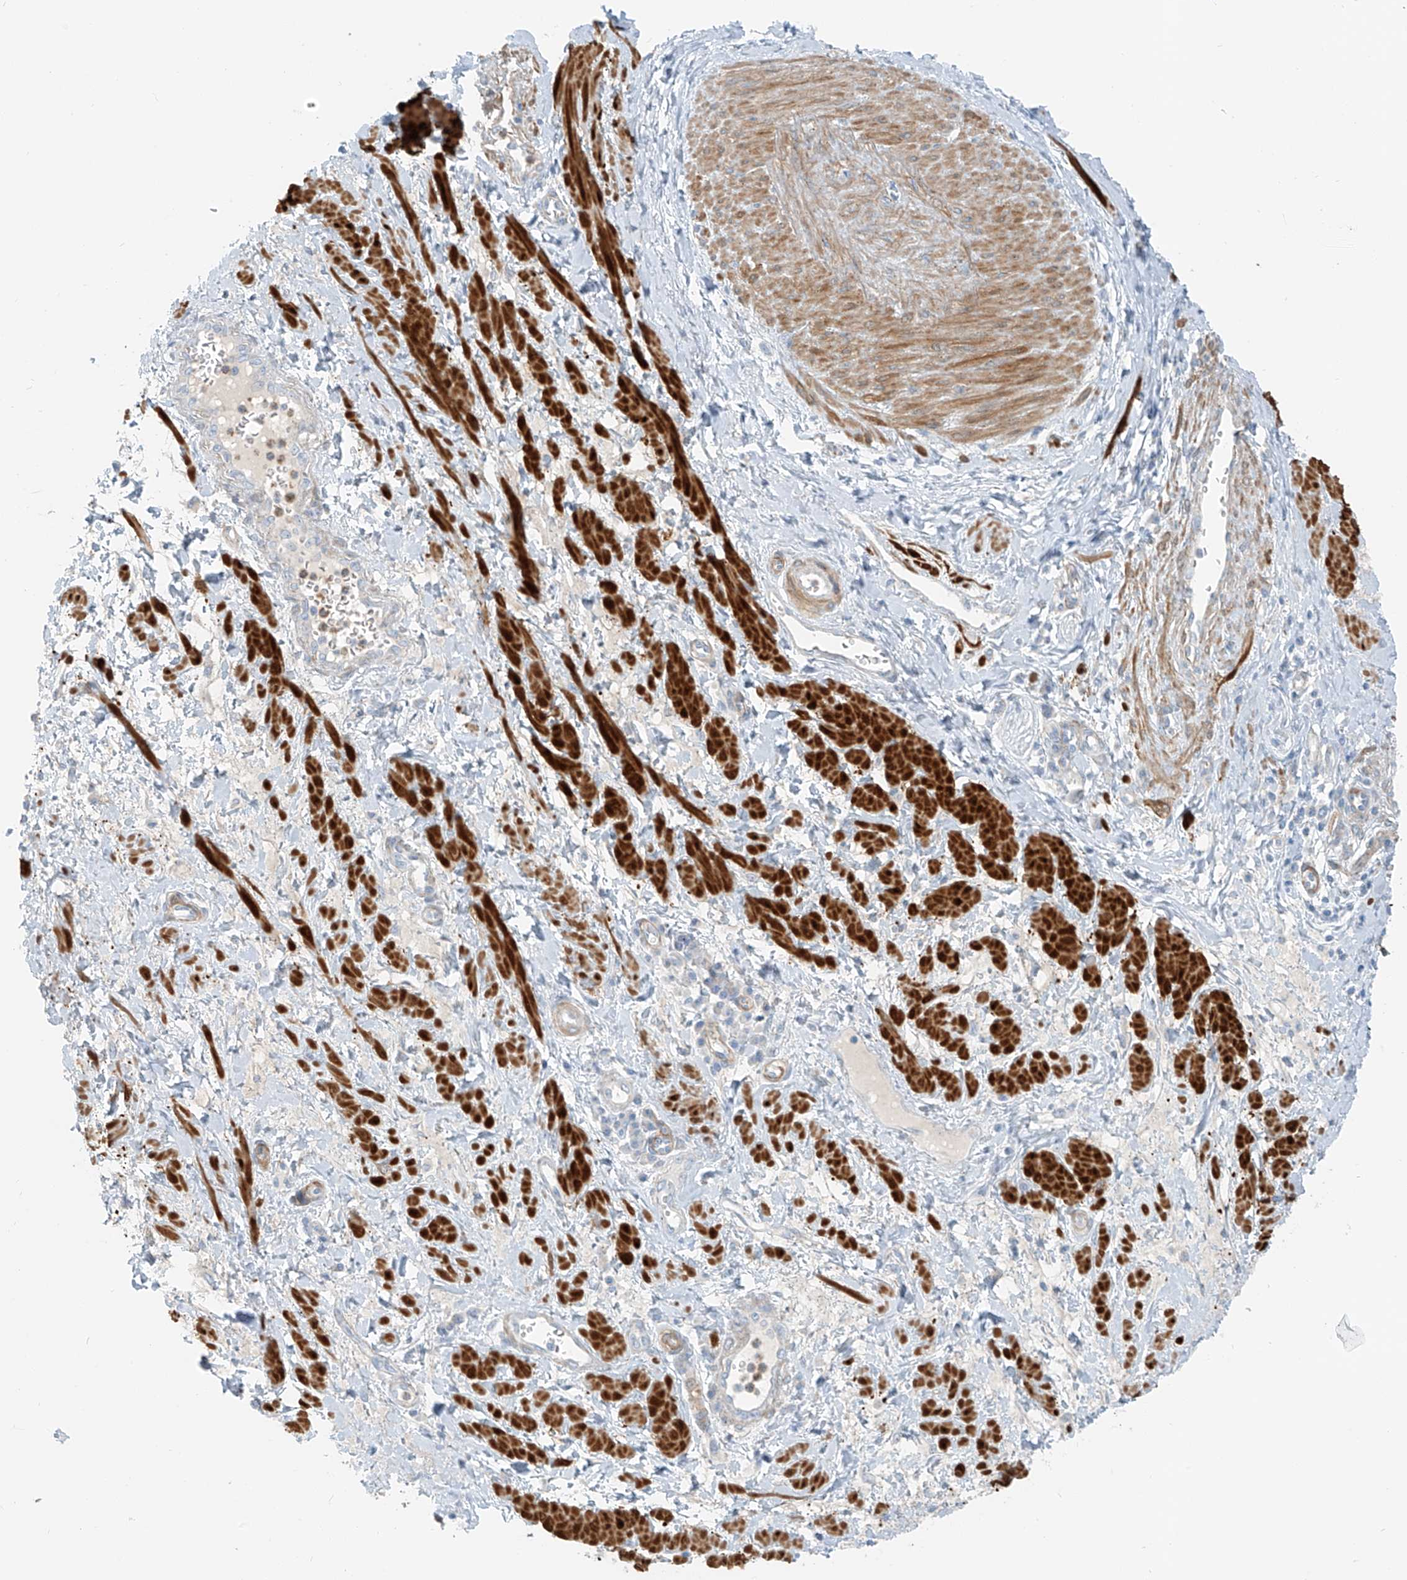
{"staining": {"intensity": "negative", "quantity": "none", "location": "none"}, "tissue": "cervical cancer", "cell_type": "Tumor cells", "image_type": "cancer", "snomed": [{"axis": "morphology", "description": "Squamous cell carcinoma, NOS"}, {"axis": "topography", "description": "Cervix"}], "caption": "Photomicrograph shows no protein staining in tumor cells of cervical squamous cell carcinoma tissue. (Stains: DAB (3,3'-diaminobenzidine) immunohistochemistry with hematoxylin counter stain, Microscopy: brightfield microscopy at high magnification).", "gene": "SMCP", "patient": {"sex": "female", "age": 32}}